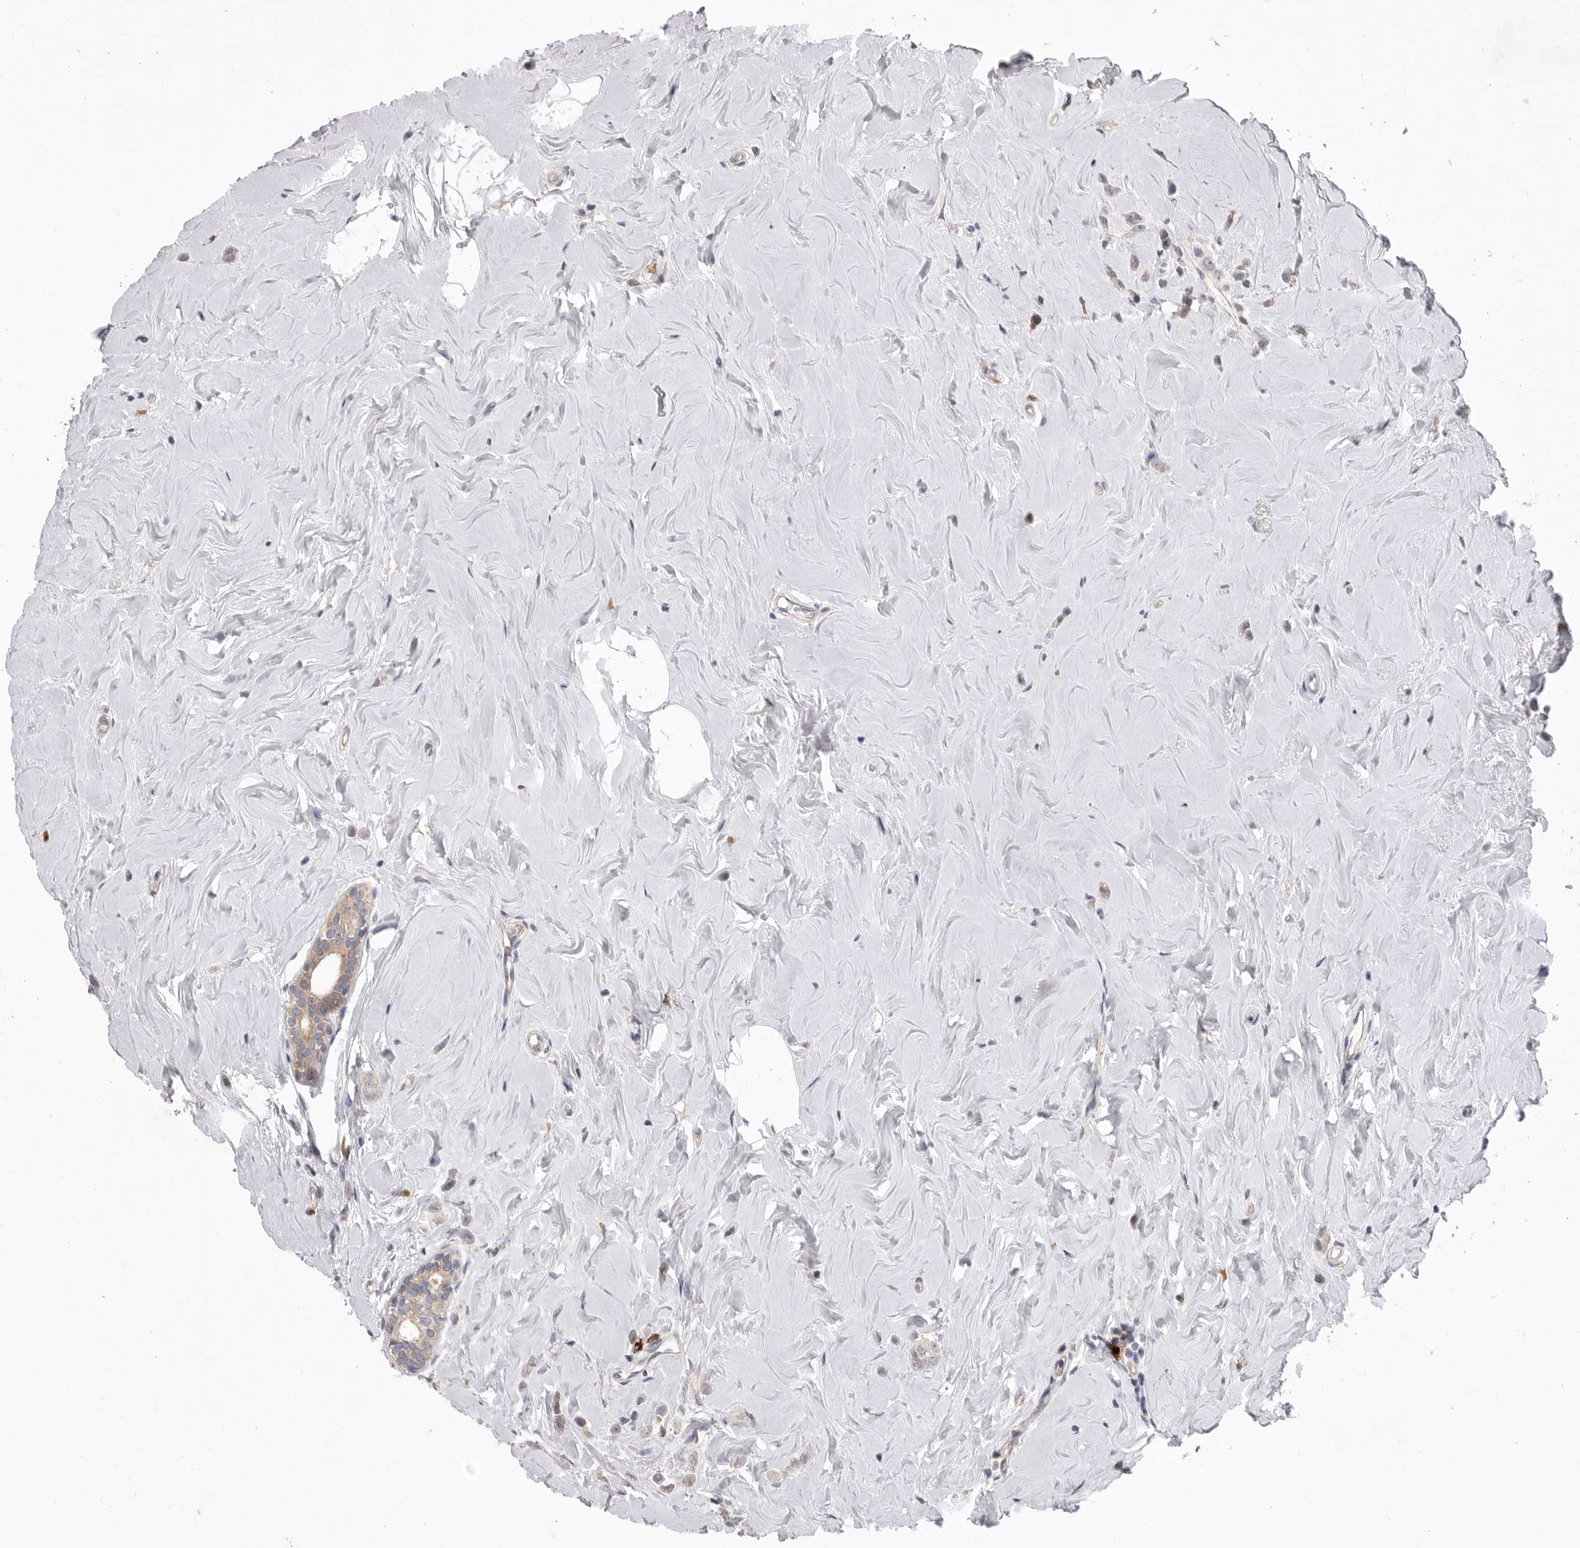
{"staining": {"intensity": "weak", "quantity": "<25%", "location": "cytoplasmic/membranous"}, "tissue": "breast cancer", "cell_type": "Tumor cells", "image_type": "cancer", "snomed": [{"axis": "morphology", "description": "Lobular carcinoma"}, {"axis": "topography", "description": "Breast"}], "caption": "Breast lobular carcinoma was stained to show a protein in brown. There is no significant positivity in tumor cells.", "gene": "VAC14", "patient": {"sex": "female", "age": 47}}